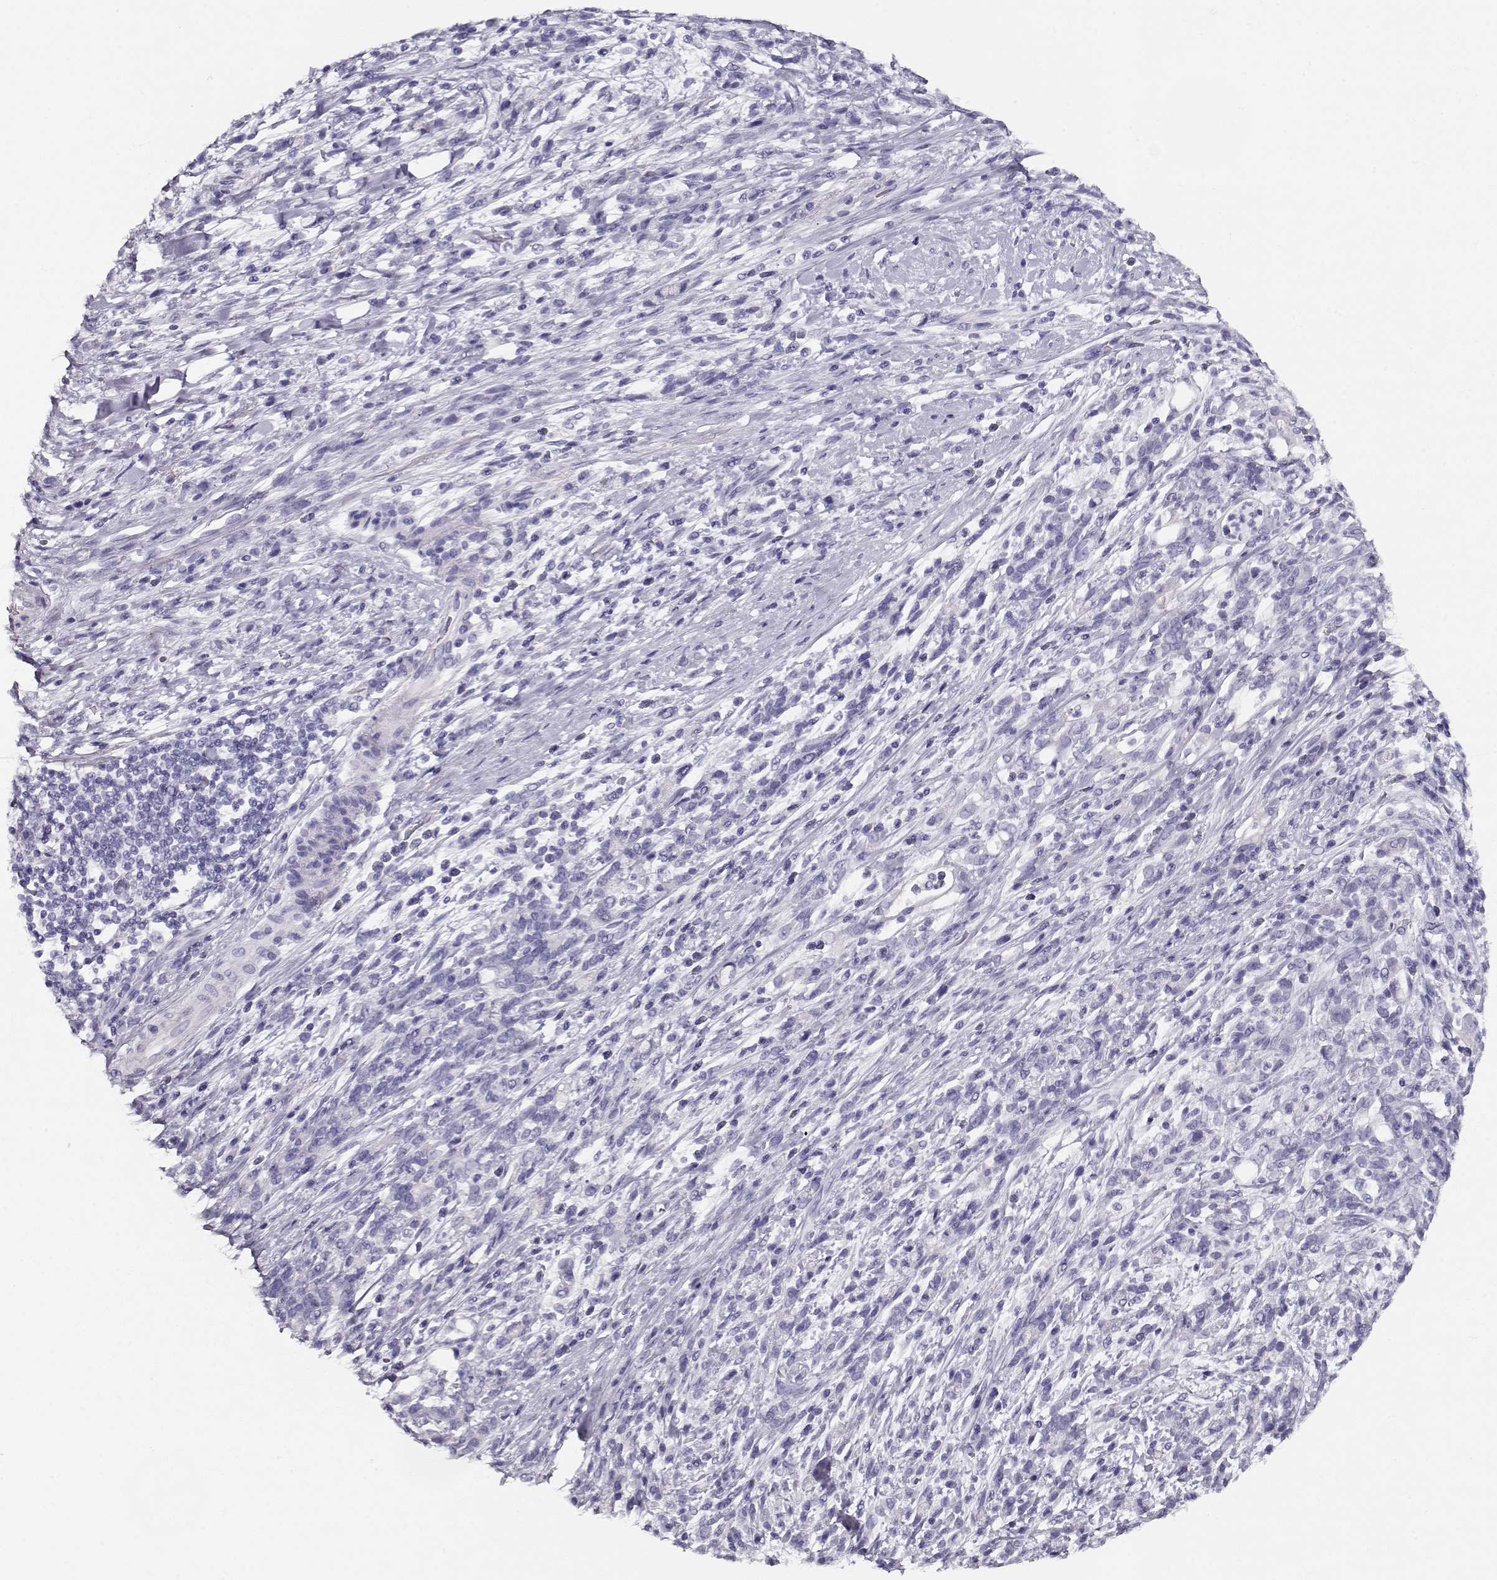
{"staining": {"intensity": "negative", "quantity": "none", "location": "none"}, "tissue": "stomach cancer", "cell_type": "Tumor cells", "image_type": "cancer", "snomed": [{"axis": "morphology", "description": "Adenocarcinoma, NOS"}, {"axis": "topography", "description": "Stomach"}], "caption": "The histopathology image shows no significant positivity in tumor cells of stomach cancer (adenocarcinoma).", "gene": "ACTN2", "patient": {"sex": "female", "age": 57}}